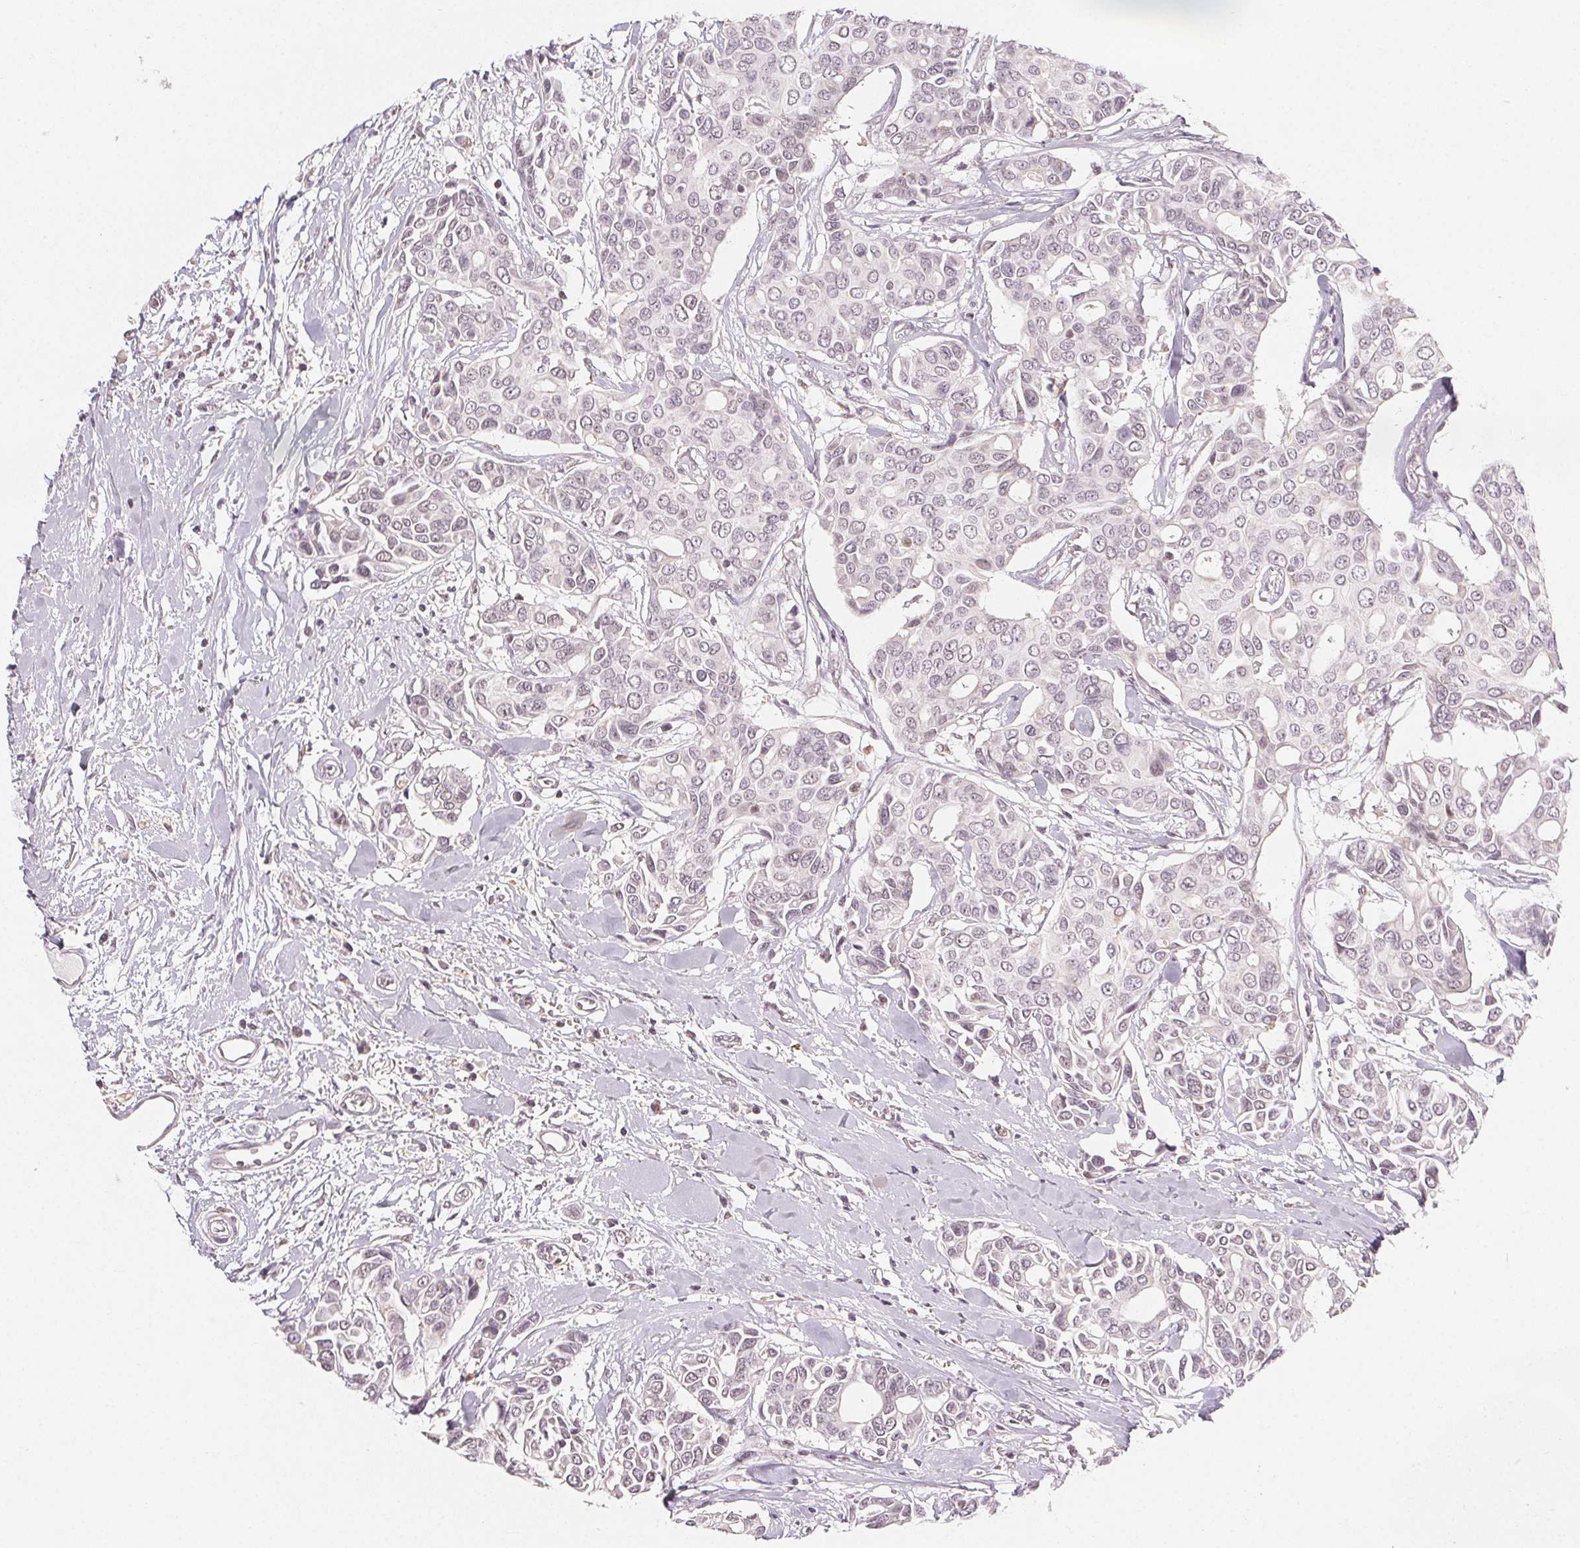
{"staining": {"intensity": "negative", "quantity": "none", "location": "none"}, "tissue": "breast cancer", "cell_type": "Tumor cells", "image_type": "cancer", "snomed": [{"axis": "morphology", "description": "Duct carcinoma"}, {"axis": "topography", "description": "Breast"}], "caption": "Tumor cells are negative for protein expression in human breast cancer (intraductal carcinoma).", "gene": "NXF3", "patient": {"sex": "female", "age": 54}}